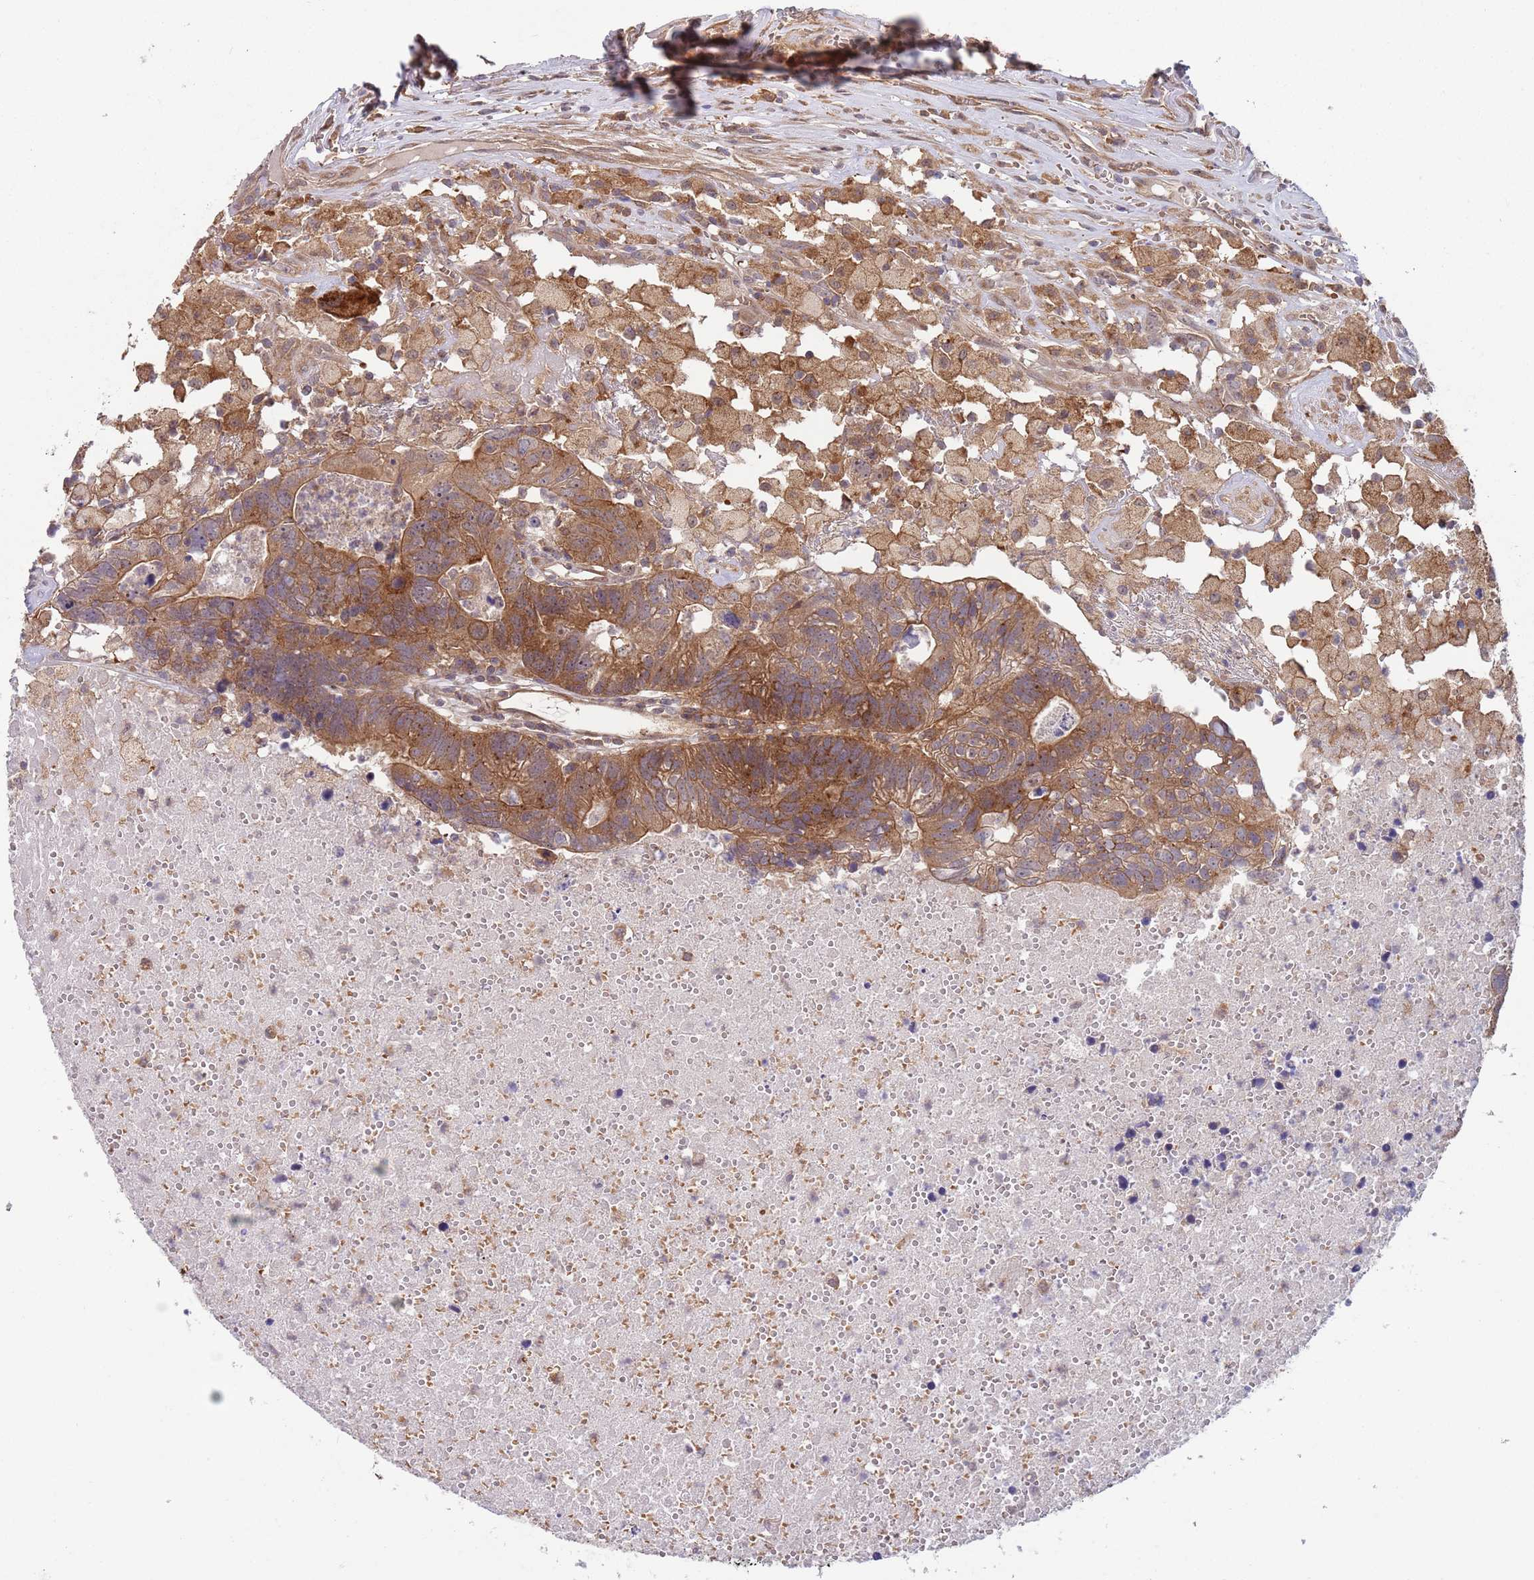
{"staining": {"intensity": "moderate", "quantity": ">75%", "location": "cytoplasmic/membranous"}, "tissue": "colorectal cancer", "cell_type": "Tumor cells", "image_type": "cancer", "snomed": [{"axis": "morphology", "description": "Adenocarcinoma, NOS"}, {"axis": "topography", "description": "Colon"}], "caption": "DAB (3,3'-diaminobenzidine) immunohistochemical staining of colorectal cancer displays moderate cytoplasmic/membranous protein staining in approximately >75% of tumor cells.", "gene": "GGA1", "patient": {"sex": "female", "age": 48}}